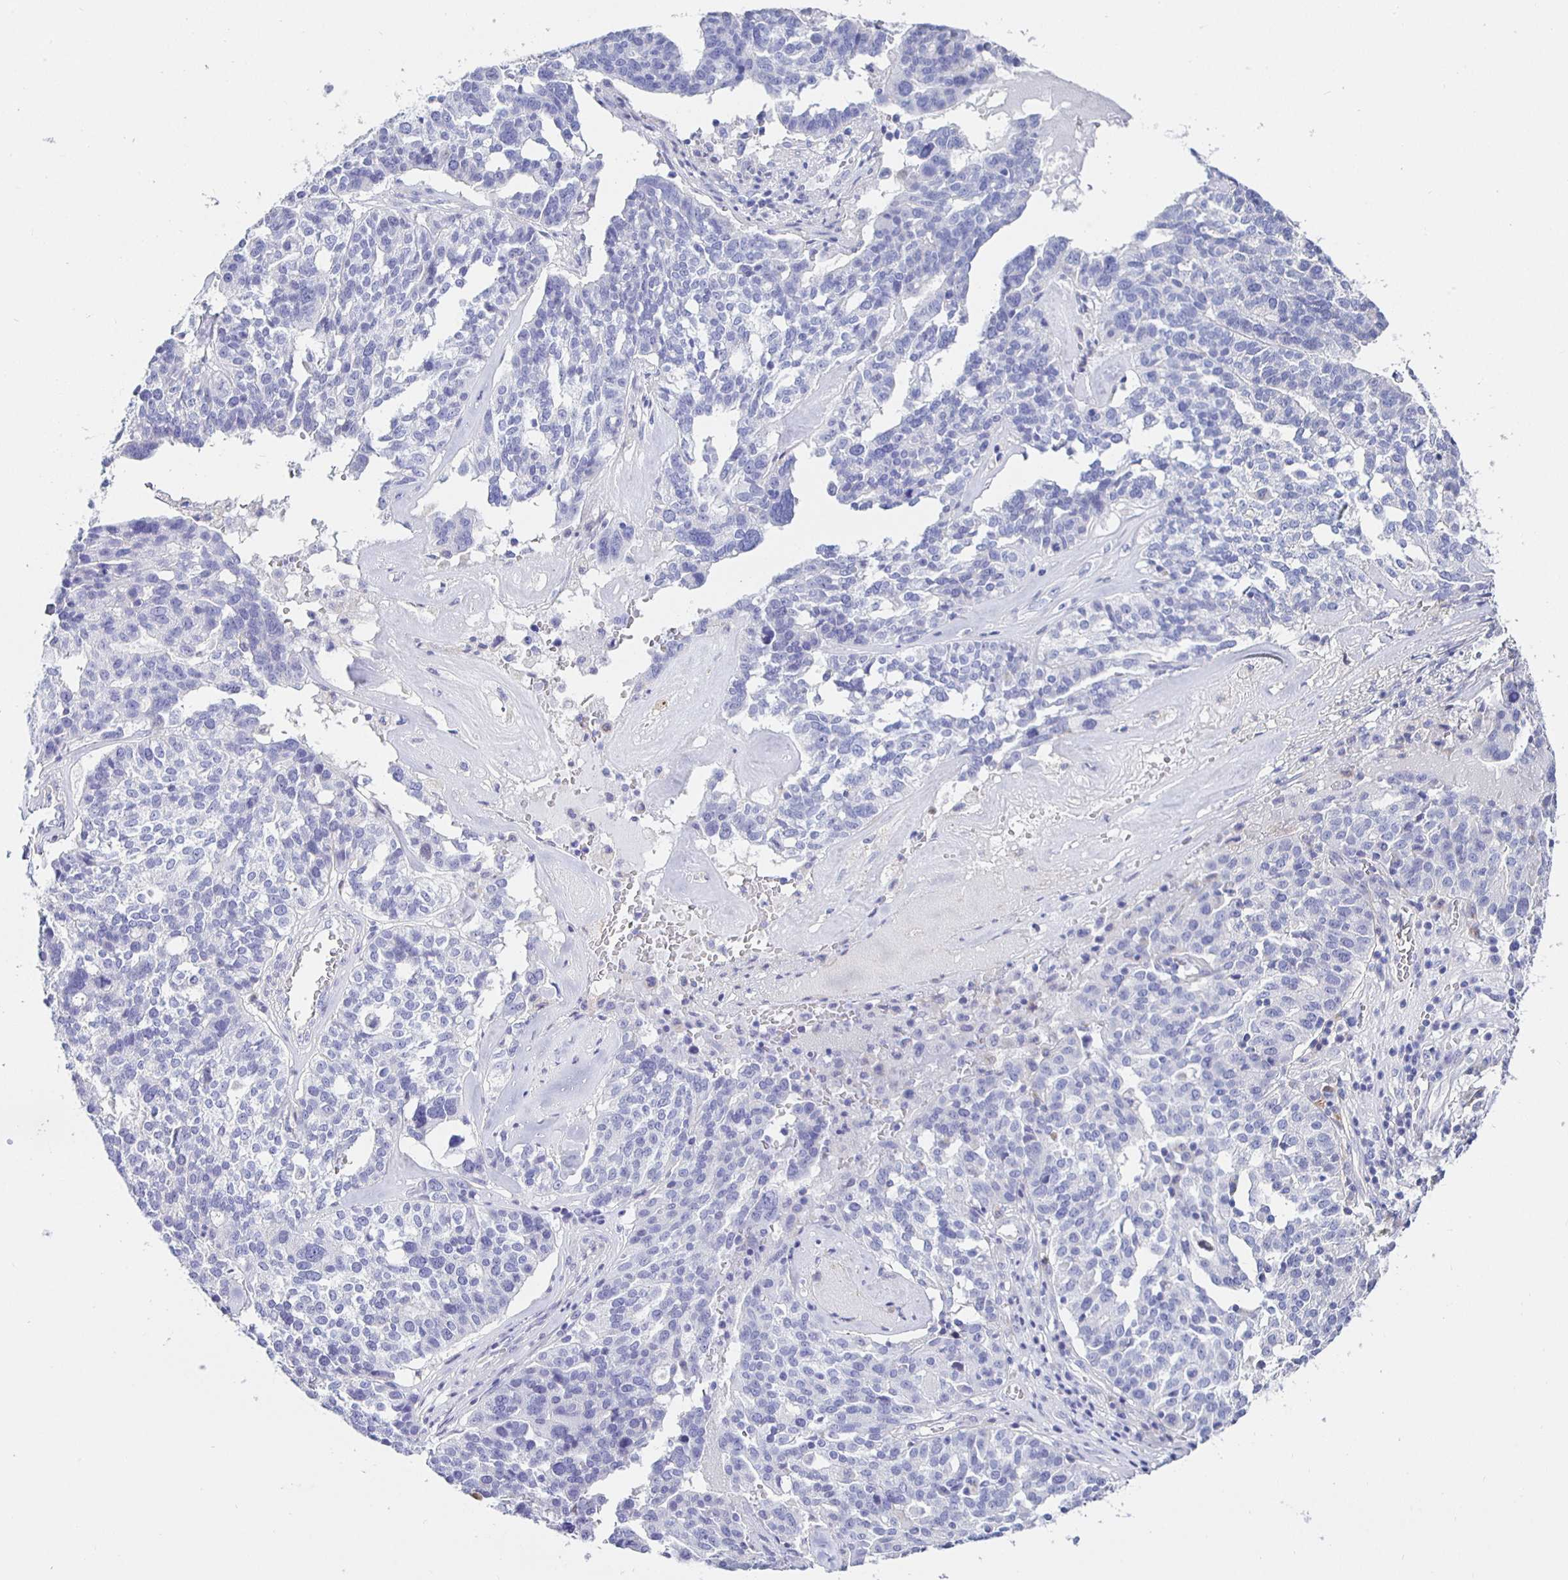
{"staining": {"intensity": "negative", "quantity": "none", "location": "none"}, "tissue": "ovarian cancer", "cell_type": "Tumor cells", "image_type": "cancer", "snomed": [{"axis": "morphology", "description": "Cystadenocarcinoma, serous, NOS"}, {"axis": "topography", "description": "Ovary"}], "caption": "This is a histopathology image of immunohistochemistry (IHC) staining of ovarian cancer, which shows no positivity in tumor cells. (DAB (3,3'-diaminobenzidine) IHC visualized using brightfield microscopy, high magnification).", "gene": "HSPA4L", "patient": {"sex": "female", "age": 59}}